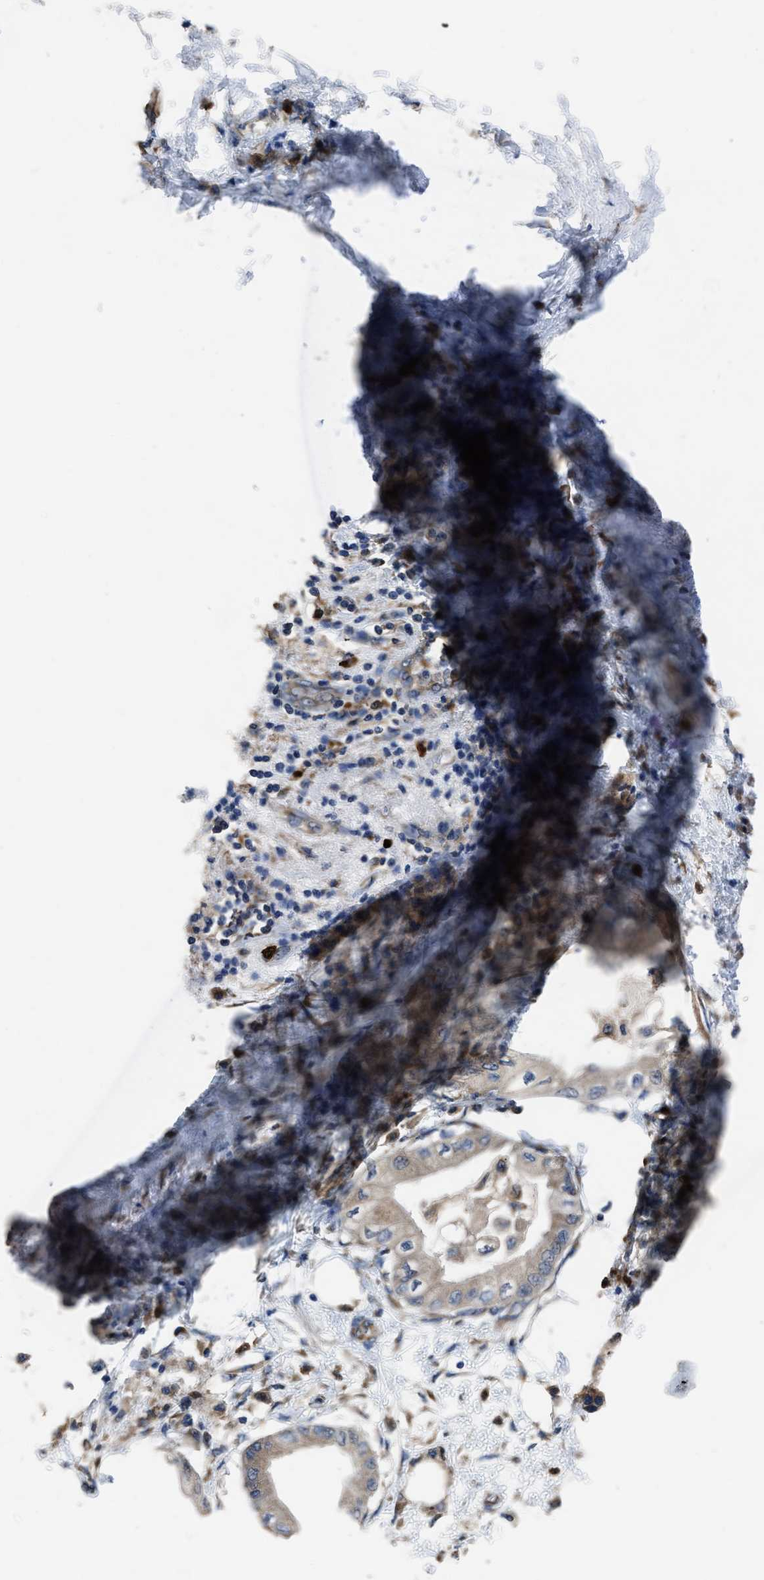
{"staining": {"intensity": "weak", "quantity": ">75%", "location": "cytoplasmic/membranous"}, "tissue": "pancreatic cancer", "cell_type": "Tumor cells", "image_type": "cancer", "snomed": [{"axis": "morphology", "description": "Normal tissue, NOS"}, {"axis": "morphology", "description": "Adenocarcinoma, NOS"}, {"axis": "topography", "description": "Pancreas"}, {"axis": "topography", "description": "Duodenum"}], "caption": "A low amount of weak cytoplasmic/membranous positivity is appreciated in approximately >75% of tumor cells in pancreatic adenocarcinoma tissue. (brown staining indicates protein expression, while blue staining denotes nuclei).", "gene": "ANGPT1", "patient": {"sex": "female", "age": 60}}